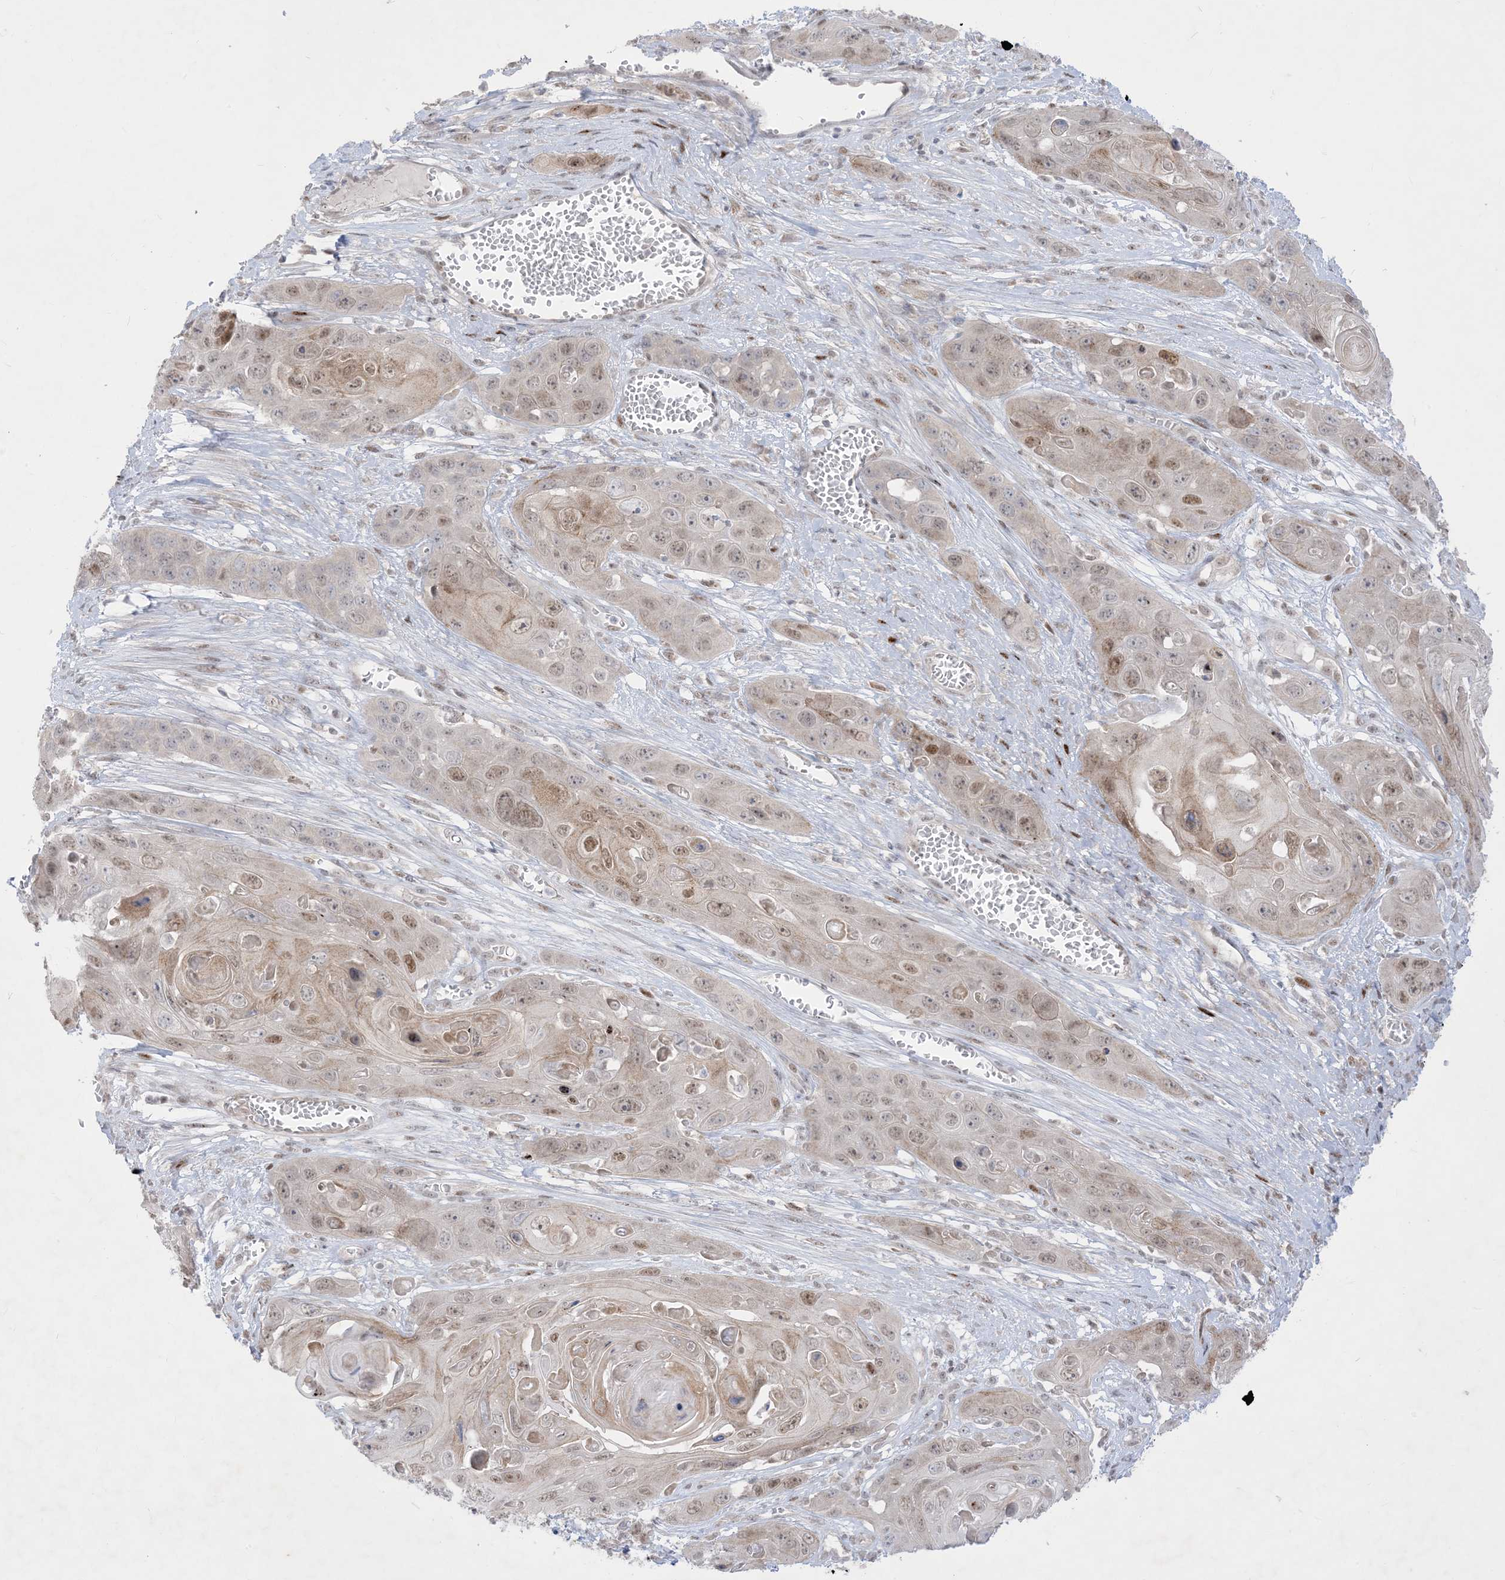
{"staining": {"intensity": "moderate", "quantity": "25%-75%", "location": "nuclear"}, "tissue": "skin cancer", "cell_type": "Tumor cells", "image_type": "cancer", "snomed": [{"axis": "morphology", "description": "Squamous cell carcinoma, NOS"}, {"axis": "topography", "description": "Skin"}], "caption": "Immunohistochemical staining of human skin squamous cell carcinoma reveals medium levels of moderate nuclear protein staining in about 25%-75% of tumor cells.", "gene": "BHLHE40", "patient": {"sex": "male", "age": 55}}